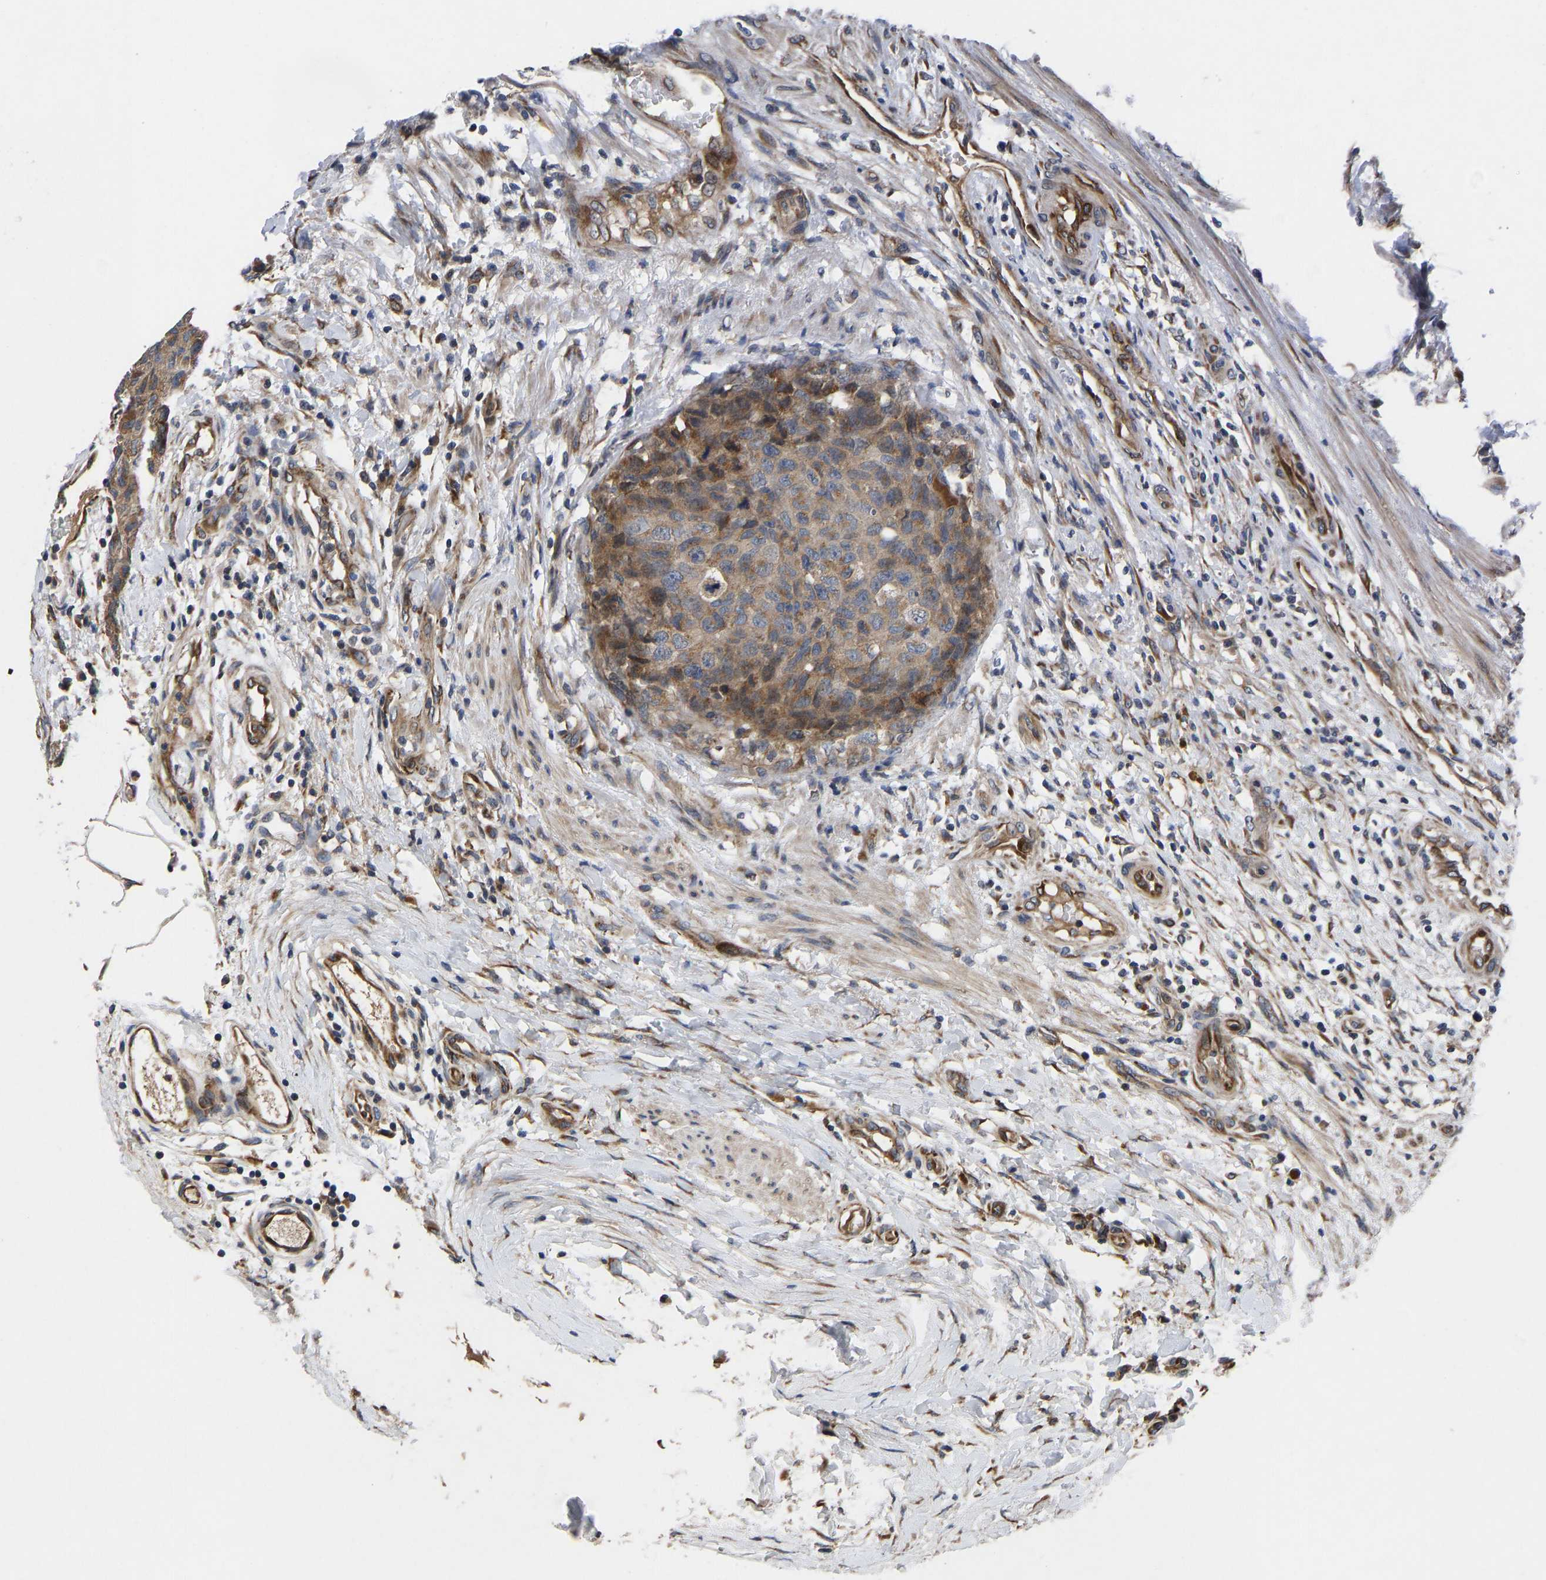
{"staining": {"intensity": "moderate", "quantity": ">75%", "location": "cytoplasmic/membranous"}, "tissue": "testis cancer", "cell_type": "Tumor cells", "image_type": "cancer", "snomed": [{"axis": "morphology", "description": "Seminoma, NOS"}, {"axis": "topography", "description": "Testis"}], "caption": "Protein staining exhibits moderate cytoplasmic/membranous expression in approximately >75% of tumor cells in testis seminoma. Immunohistochemistry stains the protein in brown and the nuclei are stained blue.", "gene": "FRRS1", "patient": {"sex": "male", "age": 59}}